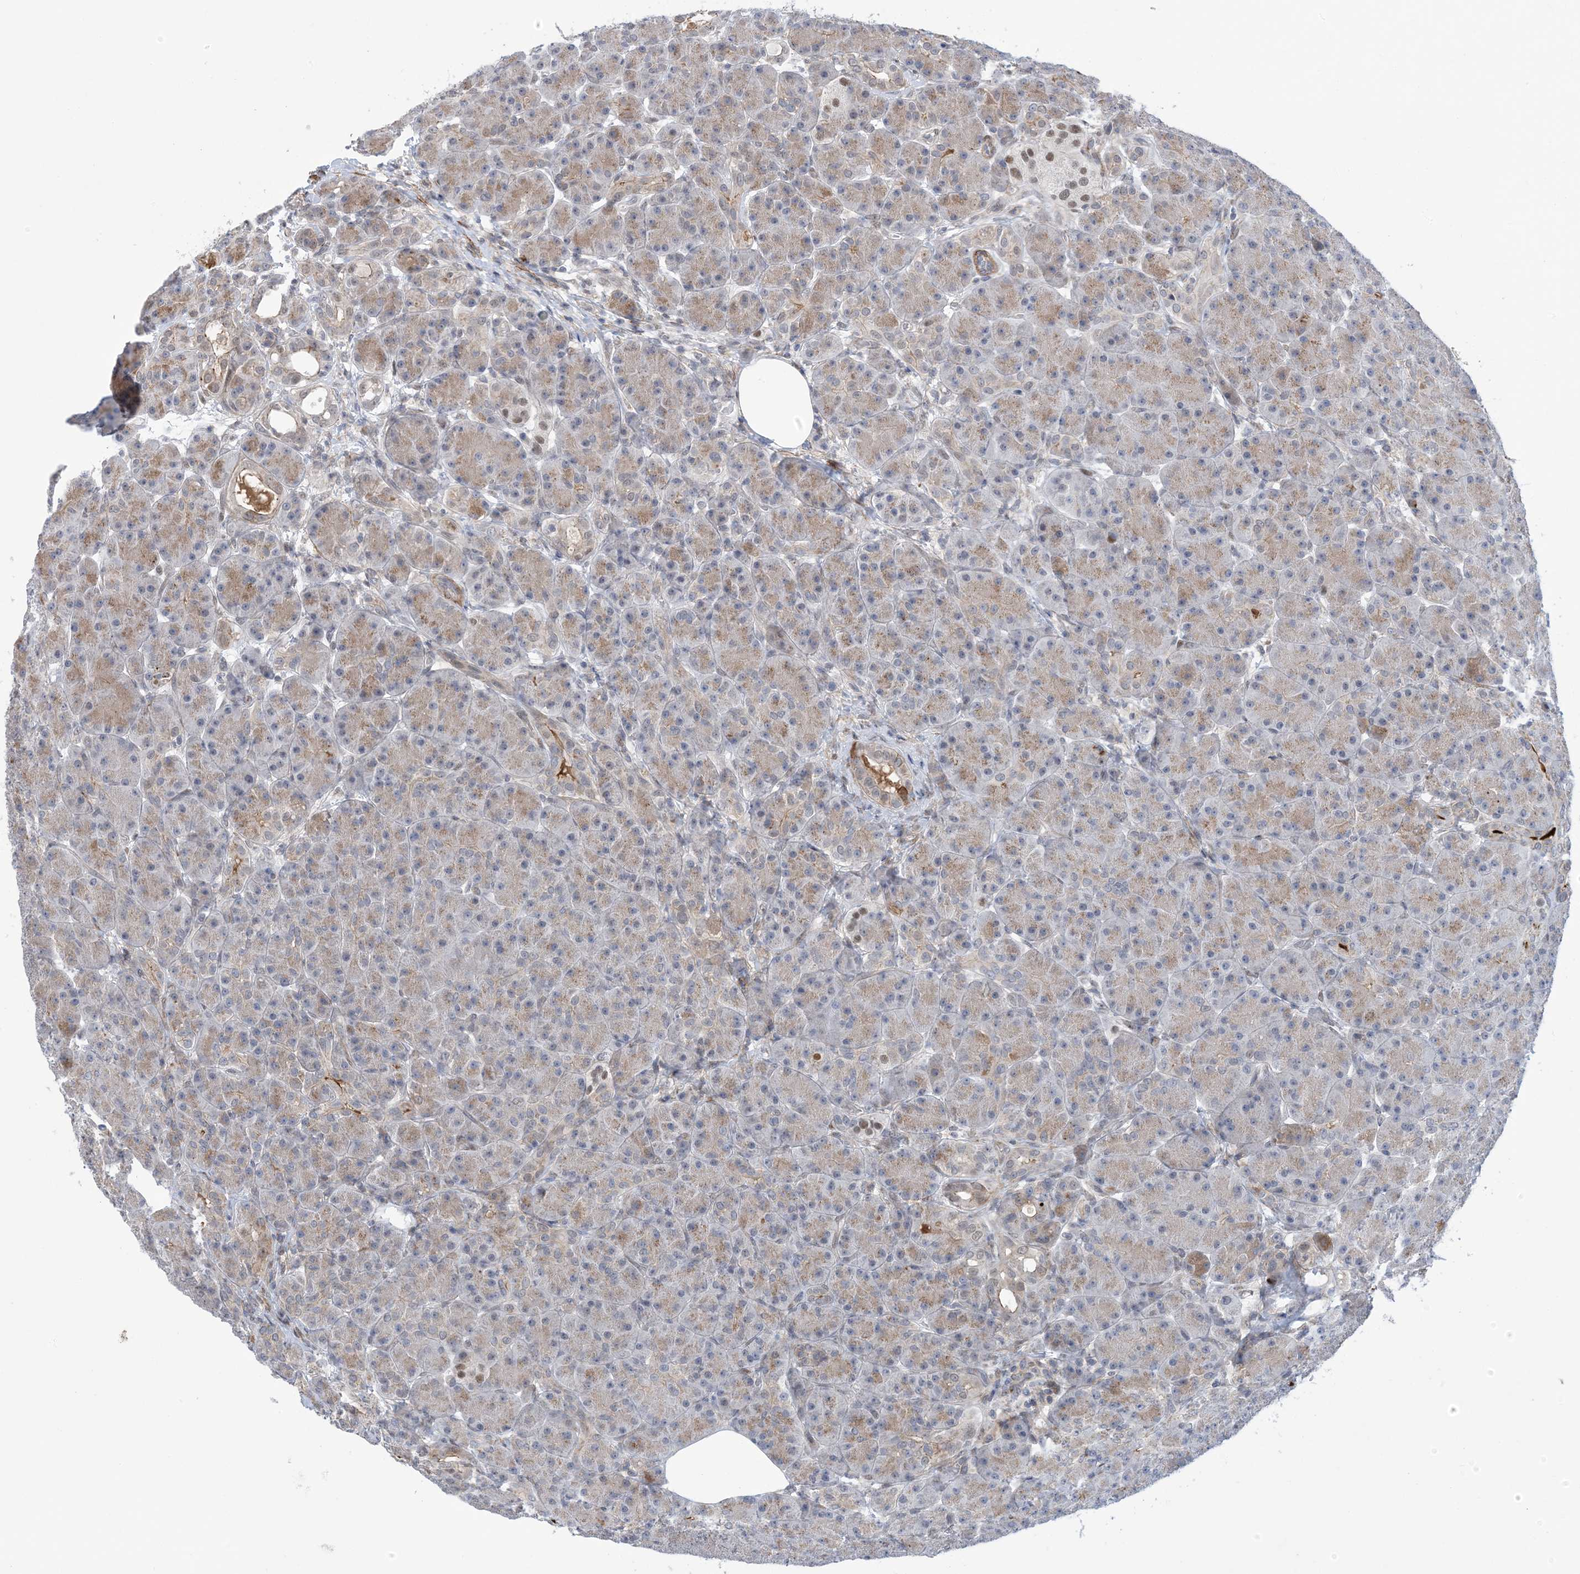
{"staining": {"intensity": "moderate", "quantity": "<25%", "location": "cytoplasmic/membranous"}, "tissue": "pancreas", "cell_type": "Exocrine glandular cells", "image_type": "normal", "snomed": [{"axis": "morphology", "description": "Normal tissue, NOS"}, {"axis": "topography", "description": "Pancreas"}], "caption": "Immunohistochemistry of normal pancreas reveals low levels of moderate cytoplasmic/membranous expression in about <25% of exocrine glandular cells. (Brightfield microscopy of DAB IHC at high magnification).", "gene": "ZNF8", "patient": {"sex": "male", "age": 63}}